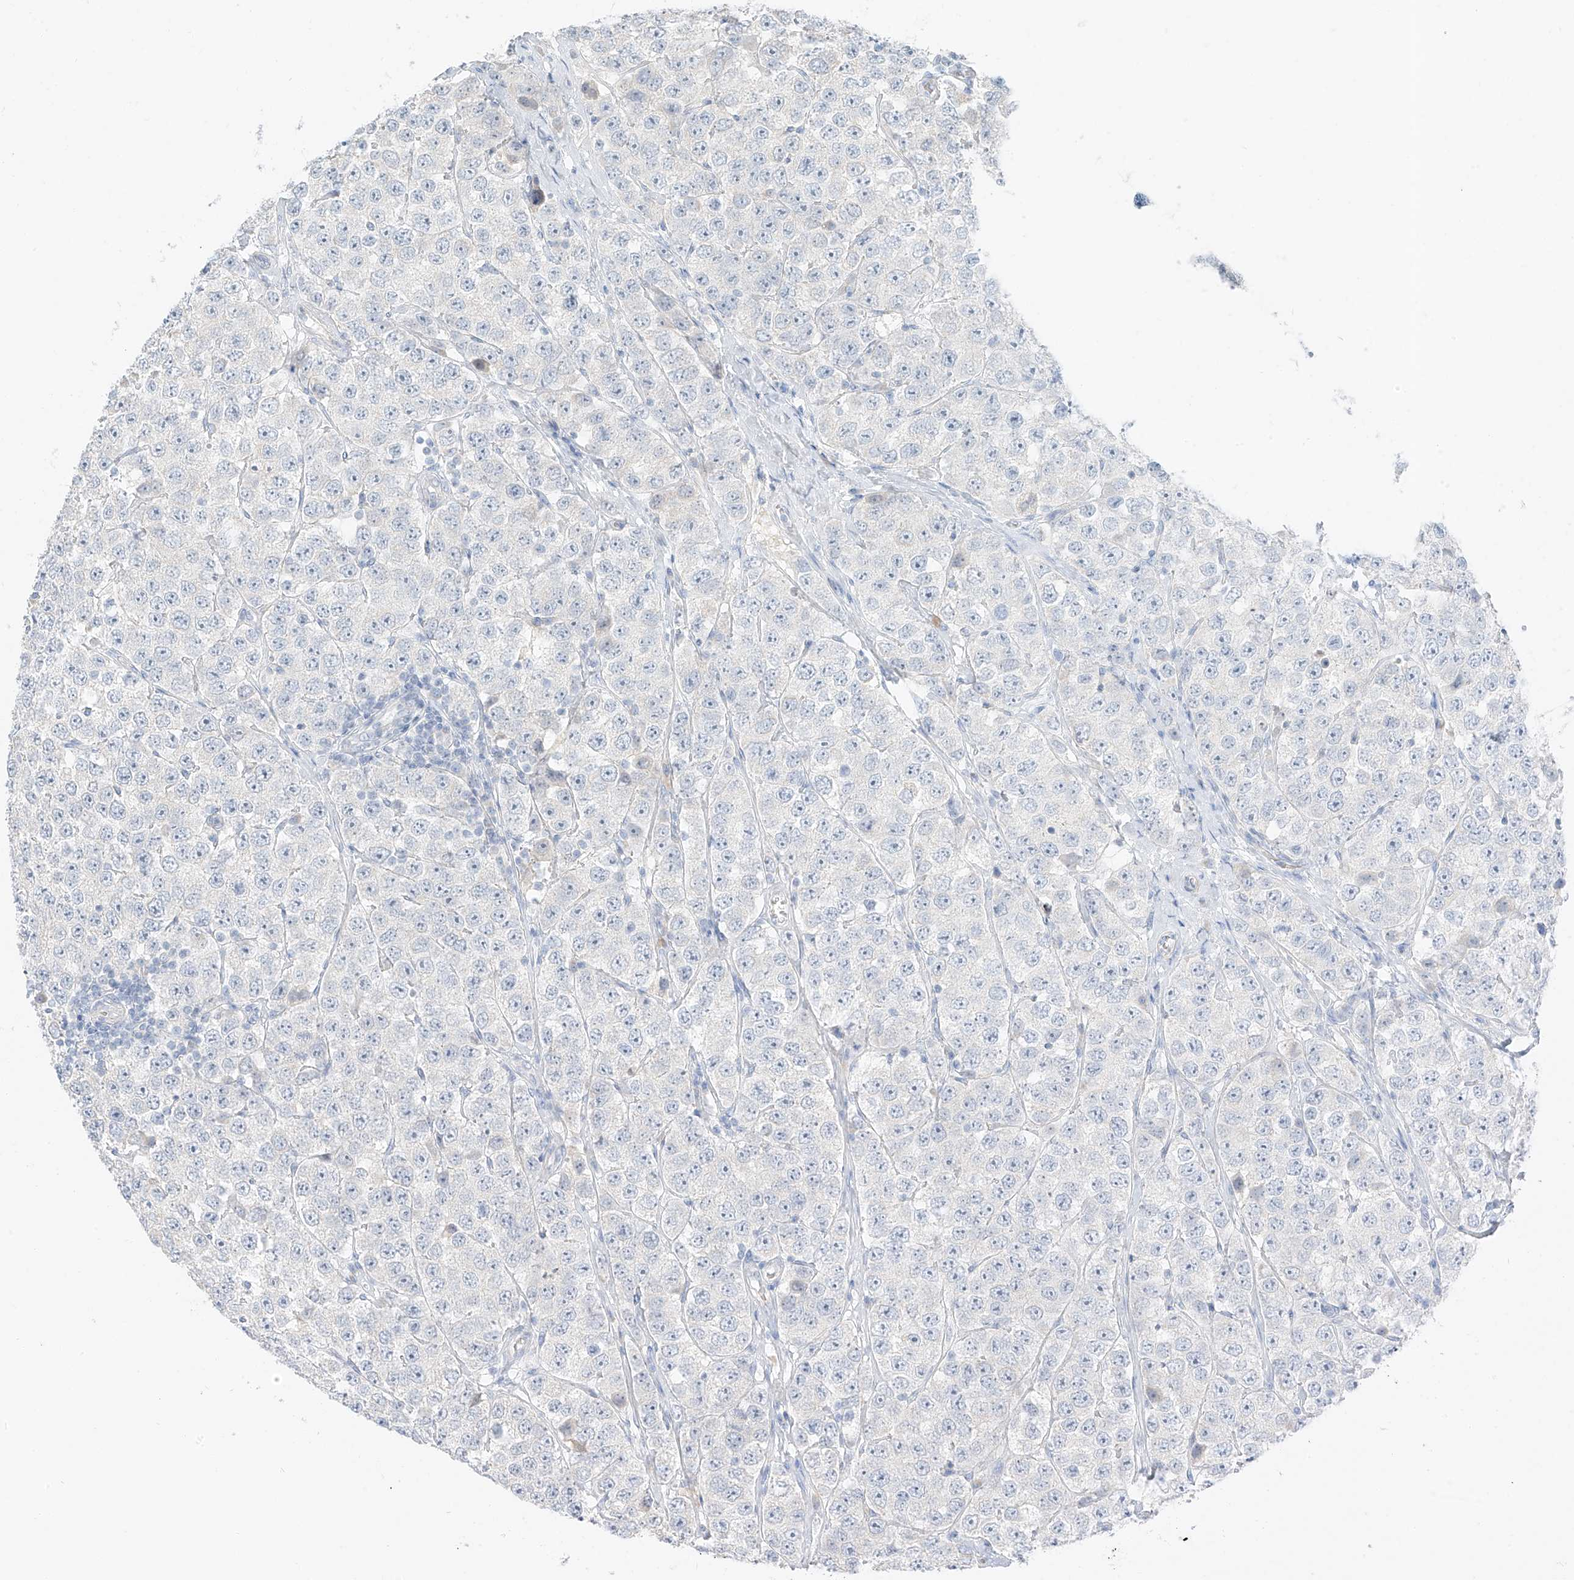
{"staining": {"intensity": "negative", "quantity": "none", "location": "none"}, "tissue": "testis cancer", "cell_type": "Tumor cells", "image_type": "cancer", "snomed": [{"axis": "morphology", "description": "Seminoma, NOS"}, {"axis": "topography", "description": "Testis"}], "caption": "This is an IHC image of human testis cancer (seminoma). There is no expression in tumor cells.", "gene": "PGC", "patient": {"sex": "male", "age": 28}}